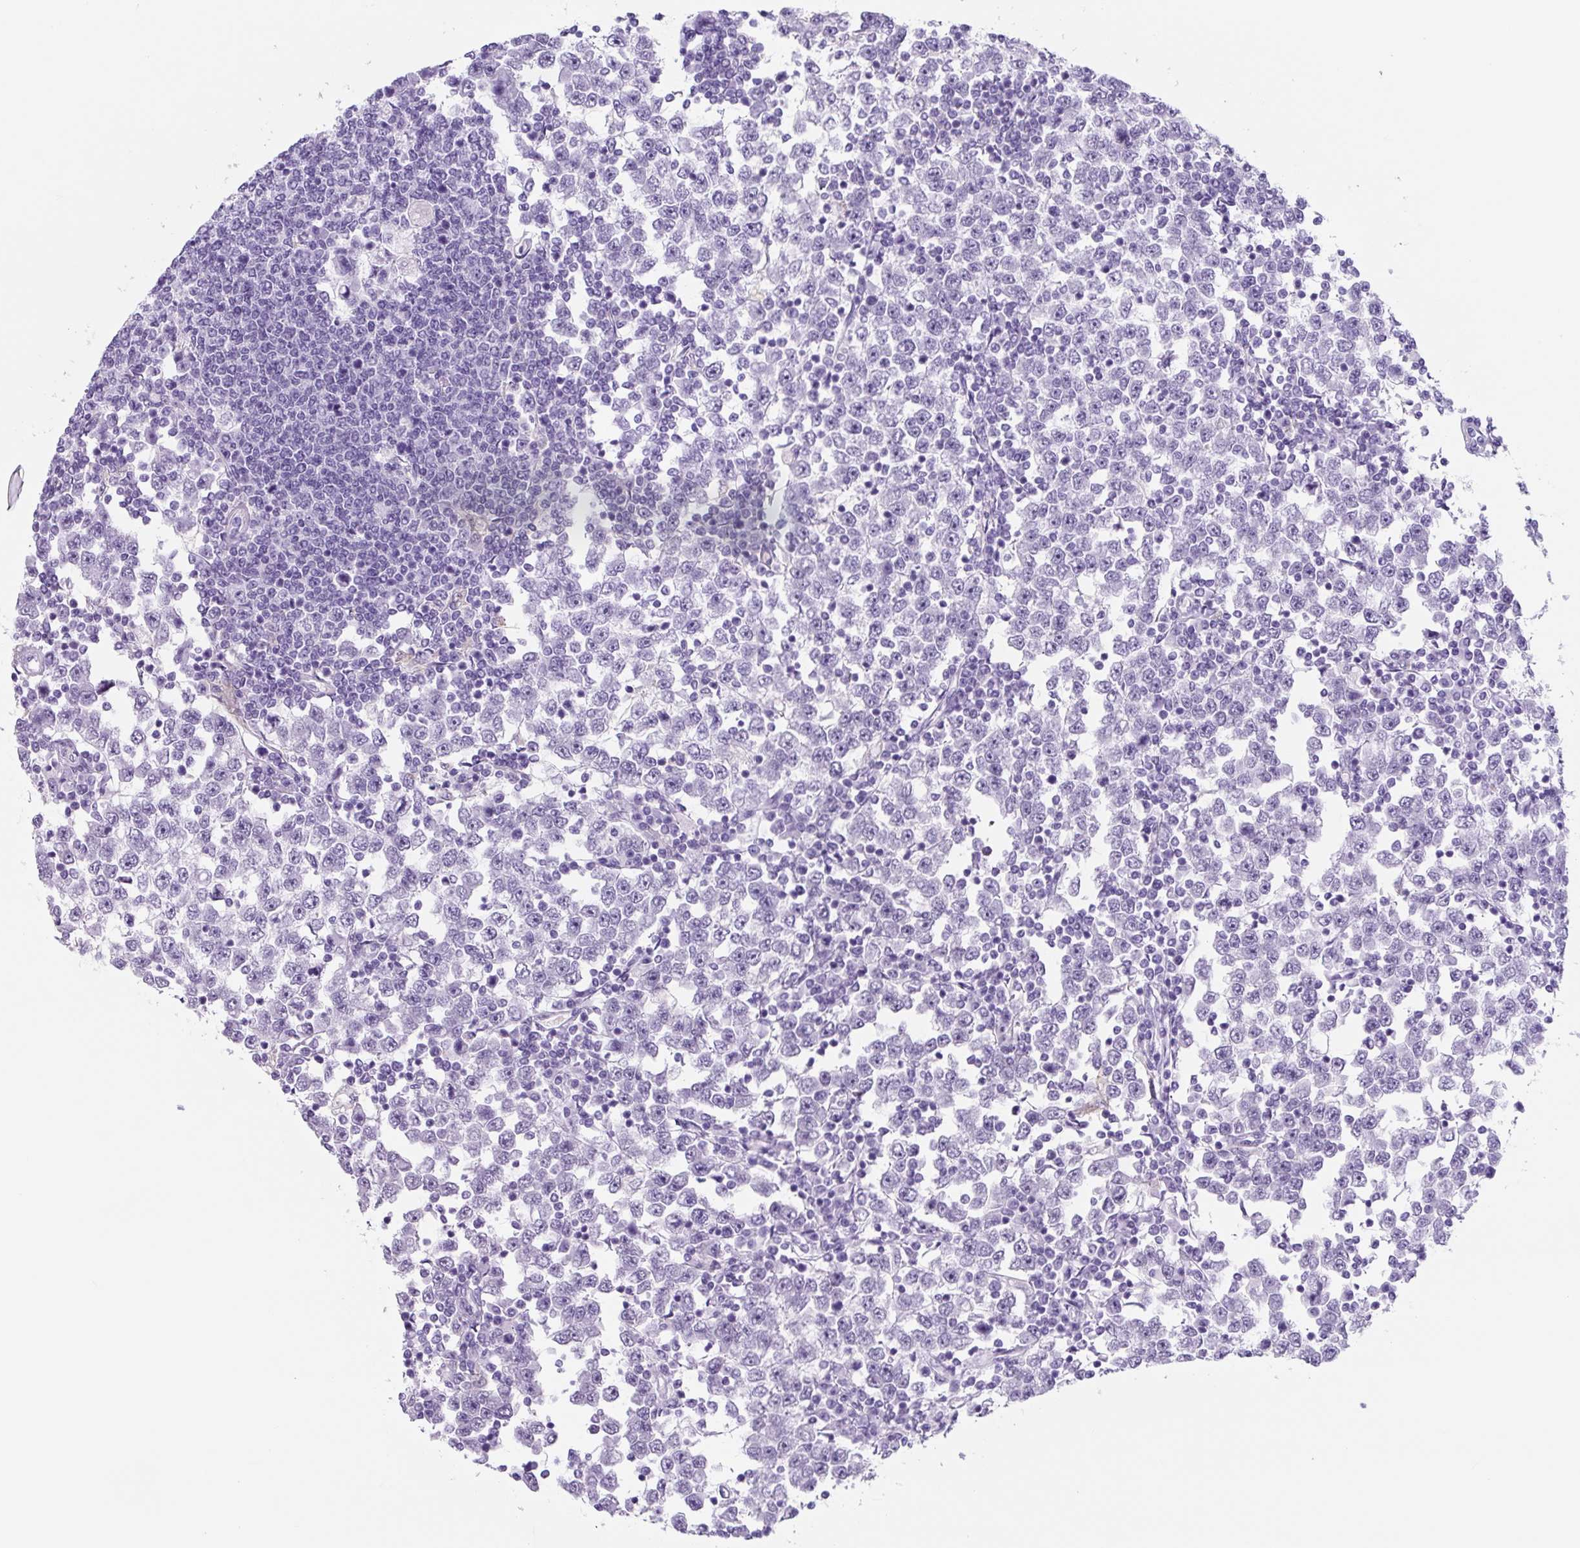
{"staining": {"intensity": "negative", "quantity": "none", "location": "none"}, "tissue": "testis cancer", "cell_type": "Tumor cells", "image_type": "cancer", "snomed": [{"axis": "morphology", "description": "Seminoma, NOS"}, {"axis": "topography", "description": "Testis"}], "caption": "Tumor cells are negative for protein expression in human testis seminoma.", "gene": "TNFRSF8", "patient": {"sex": "male", "age": 65}}